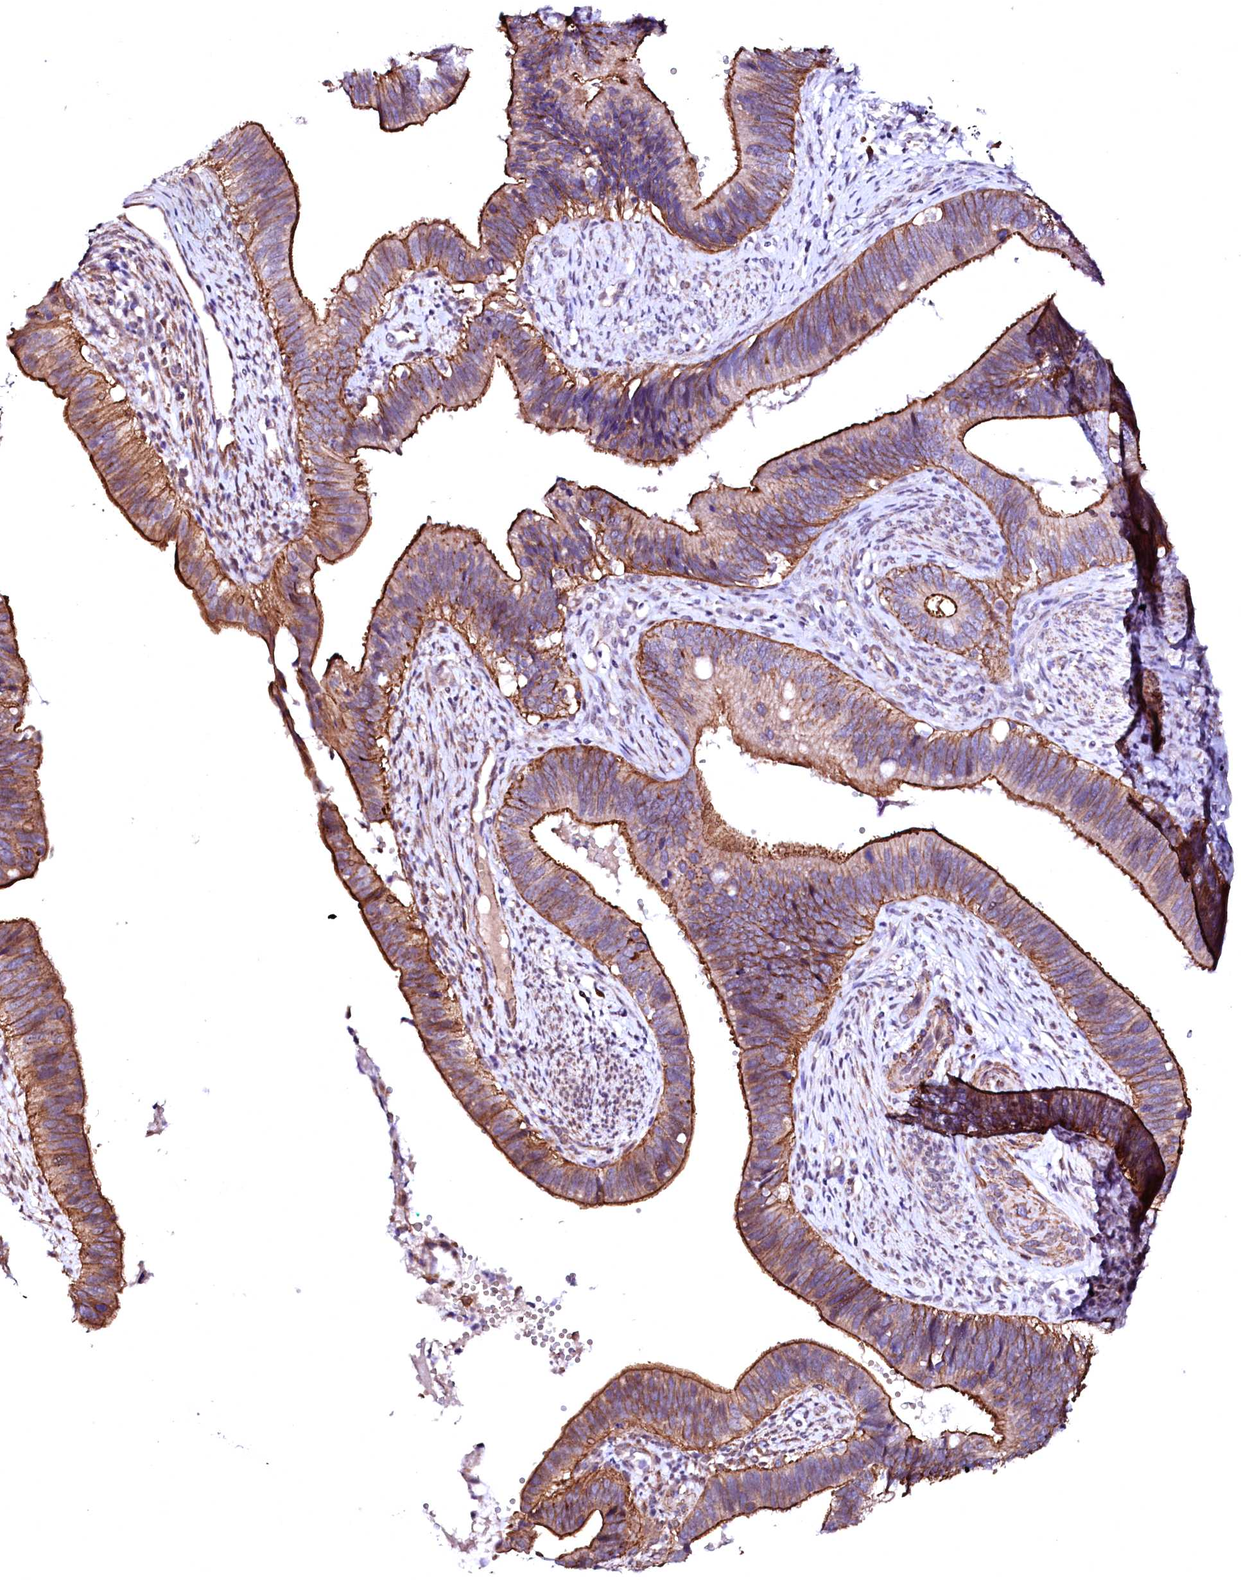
{"staining": {"intensity": "strong", "quantity": ">75%", "location": "cytoplasmic/membranous"}, "tissue": "cervical cancer", "cell_type": "Tumor cells", "image_type": "cancer", "snomed": [{"axis": "morphology", "description": "Adenocarcinoma, NOS"}, {"axis": "topography", "description": "Cervix"}], "caption": "IHC image of human cervical adenocarcinoma stained for a protein (brown), which shows high levels of strong cytoplasmic/membranous expression in approximately >75% of tumor cells.", "gene": "GPR176", "patient": {"sex": "female", "age": 42}}